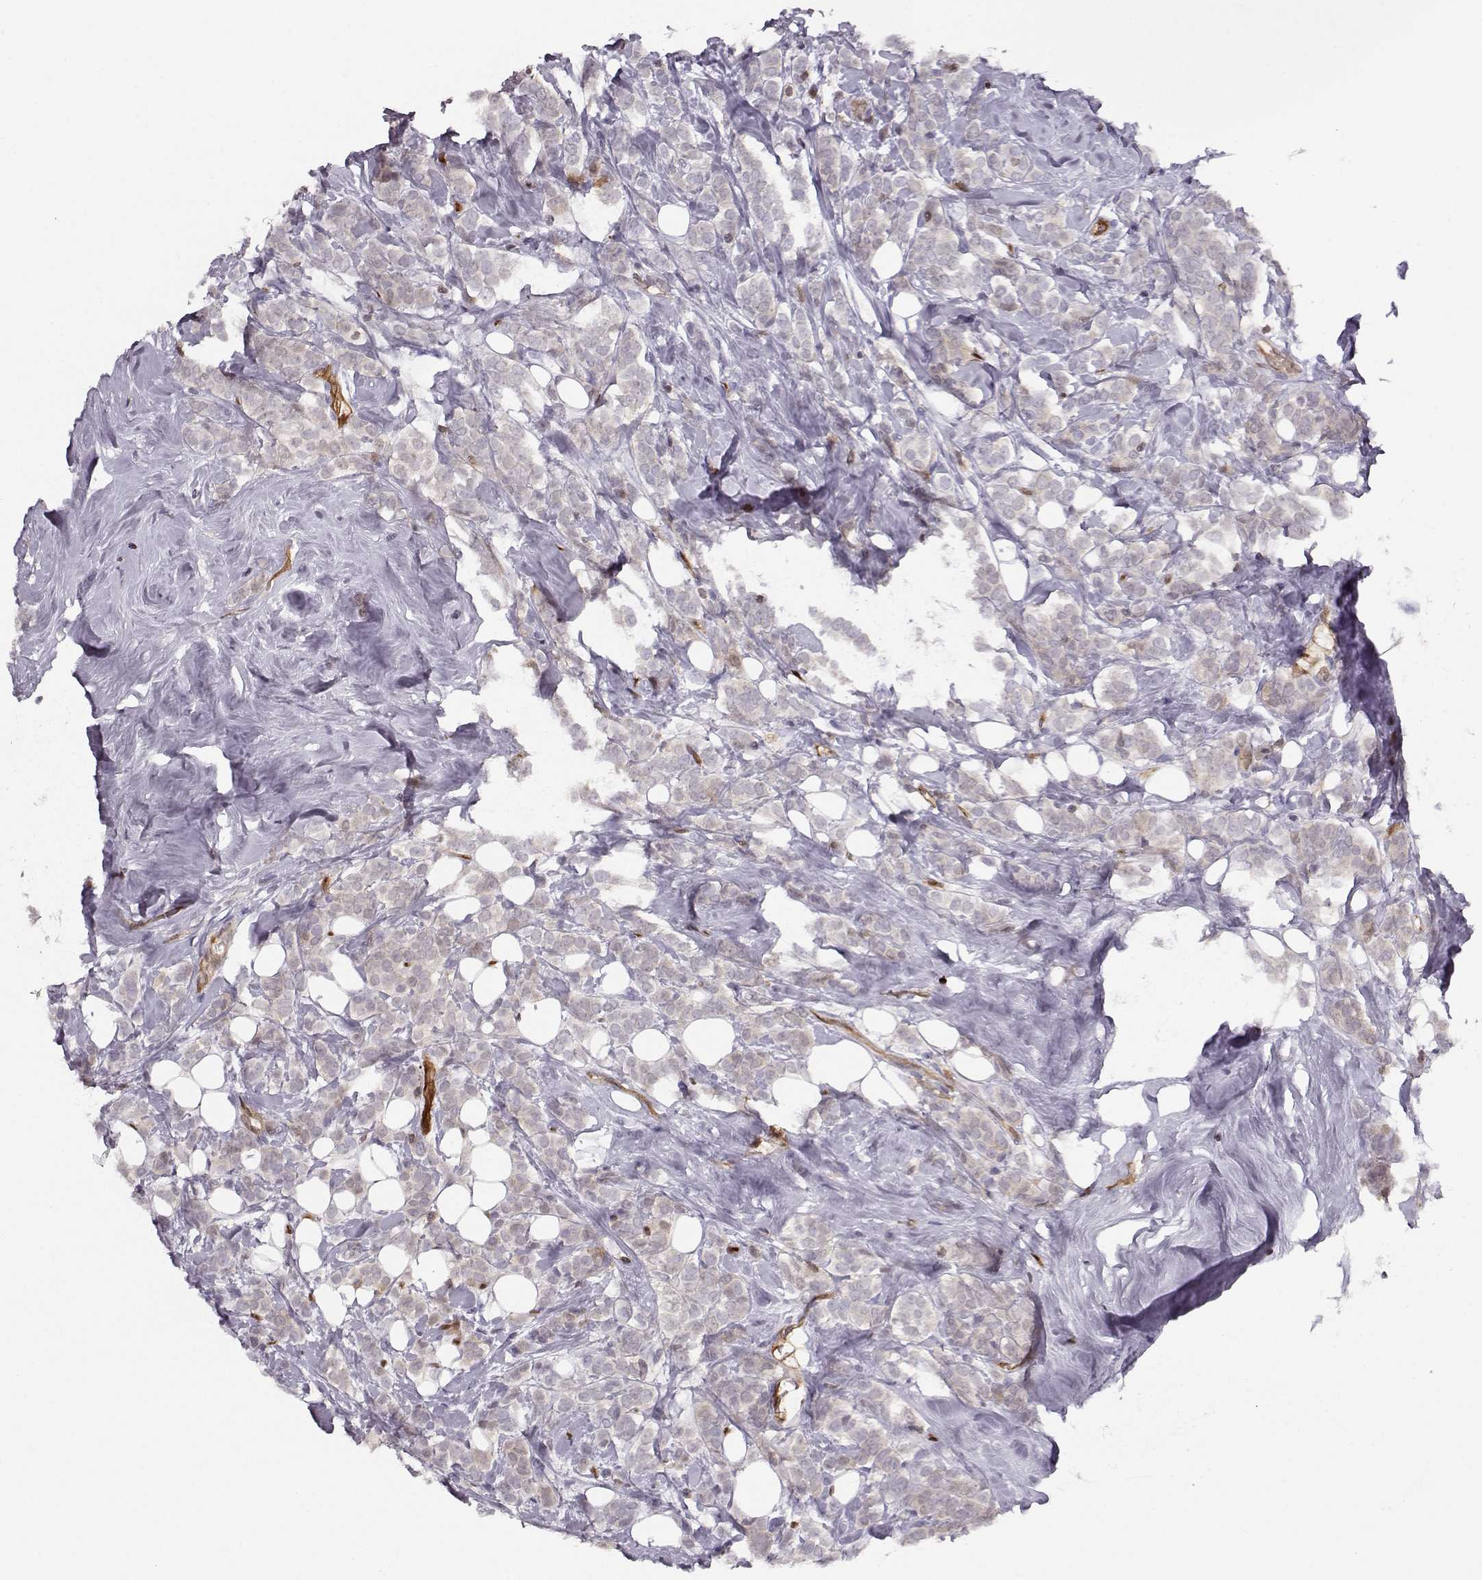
{"staining": {"intensity": "negative", "quantity": "none", "location": "none"}, "tissue": "breast cancer", "cell_type": "Tumor cells", "image_type": "cancer", "snomed": [{"axis": "morphology", "description": "Lobular carcinoma"}, {"axis": "topography", "description": "Breast"}], "caption": "Tumor cells are negative for protein expression in human breast lobular carcinoma. Brightfield microscopy of immunohistochemistry stained with DAB (brown) and hematoxylin (blue), captured at high magnification.", "gene": "PNP", "patient": {"sex": "female", "age": 49}}